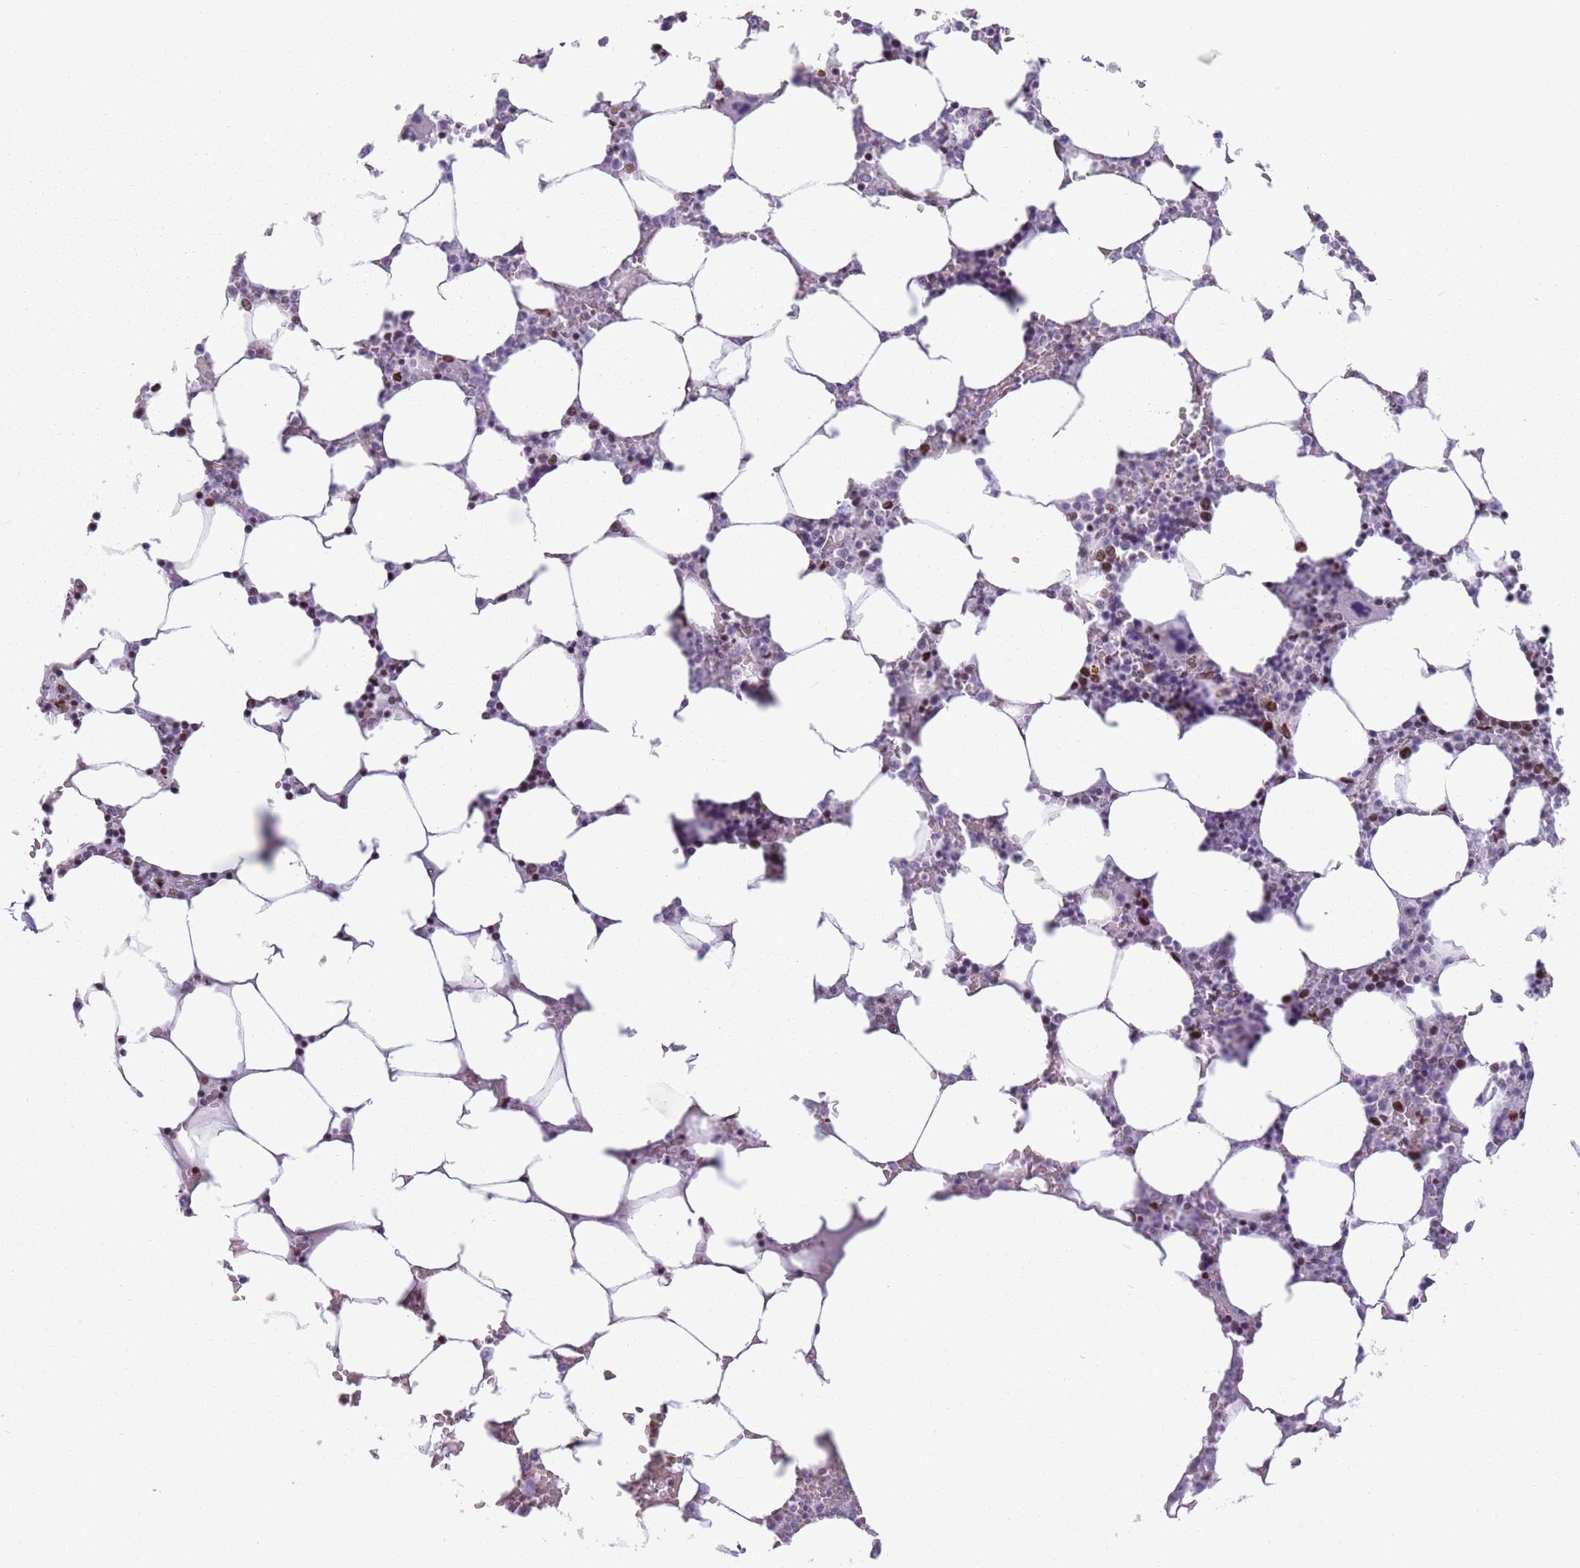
{"staining": {"intensity": "moderate", "quantity": "25%-75%", "location": "nuclear"}, "tissue": "bone marrow", "cell_type": "Hematopoietic cells", "image_type": "normal", "snomed": [{"axis": "morphology", "description": "Normal tissue, NOS"}, {"axis": "topography", "description": "Bone marrow"}], "caption": "DAB immunohistochemical staining of benign bone marrow demonstrates moderate nuclear protein staining in about 25%-75% of hematopoietic cells.", "gene": "FAM104B", "patient": {"sex": "male", "age": 64}}